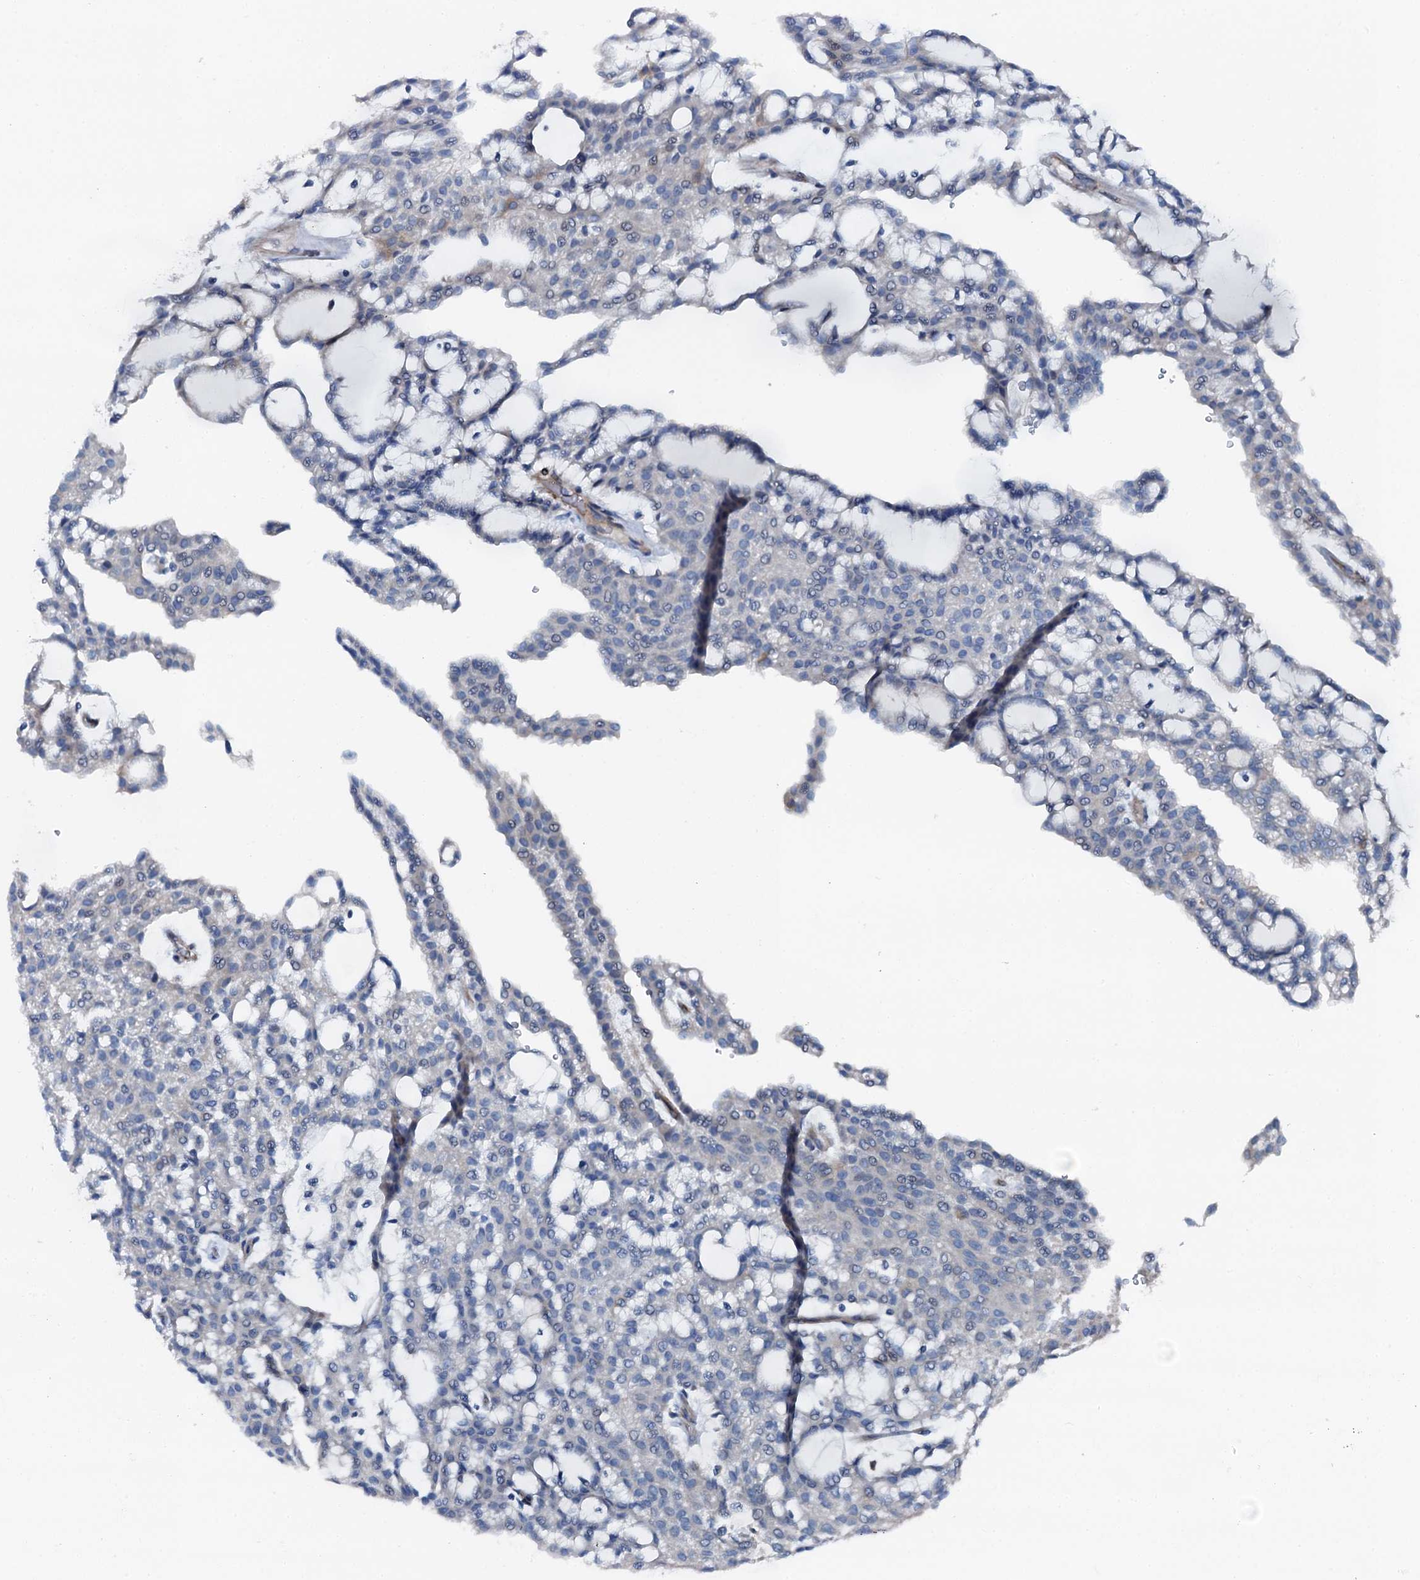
{"staining": {"intensity": "negative", "quantity": "none", "location": "none"}, "tissue": "renal cancer", "cell_type": "Tumor cells", "image_type": "cancer", "snomed": [{"axis": "morphology", "description": "Adenocarcinoma, NOS"}, {"axis": "topography", "description": "Kidney"}], "caption": "A high-resolution histopathology image shows immunohistochemistry (IHC) staining of renal adenocarcinoma, which exhibits no significant expression in tumor cells. (IHC, brightfield microscopy, high magnification).", "gene": "GFOD2", "patient": {"sex": "male", "age": 63}}